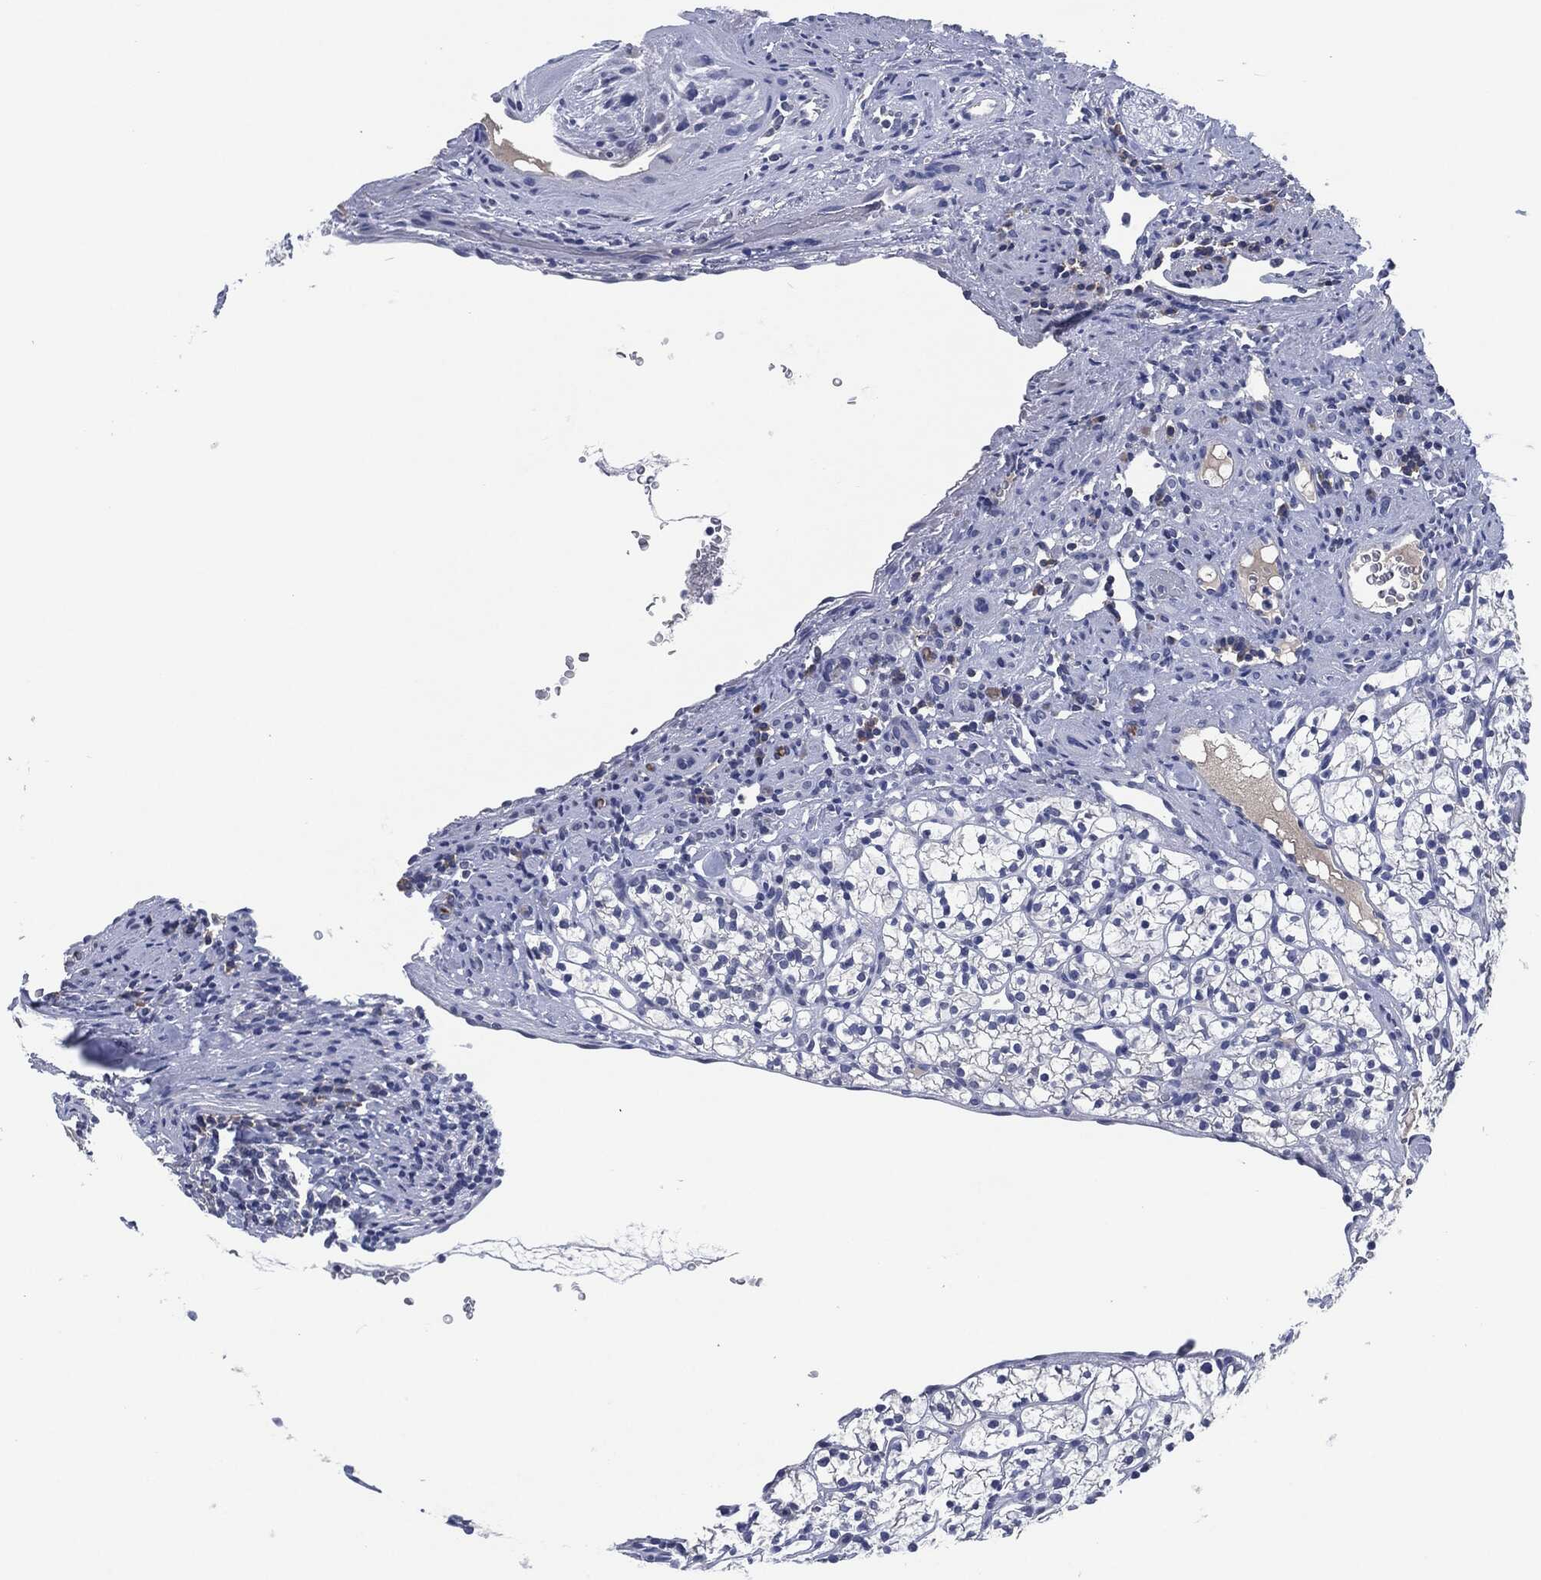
{"staining": {"intensity": "negative", "quantity": "none", "location": "none"}, "tissue": "renal cancer", "cell_type": "Tumor cells", "image_type": "cancer", "snomed": [{"axis": "morphology", "description": "Adenocarcinoma, NOS"}, {"axis": "topography", "description": "Kidney"}], "caption": "Renal cancer (adenocarcinoma) stained for a protein using immunohistochemistry (IHC) exhibits no staining tumor cells.", "gene": "IL2RG", "patient": {"sex": "female", "age": 89}}